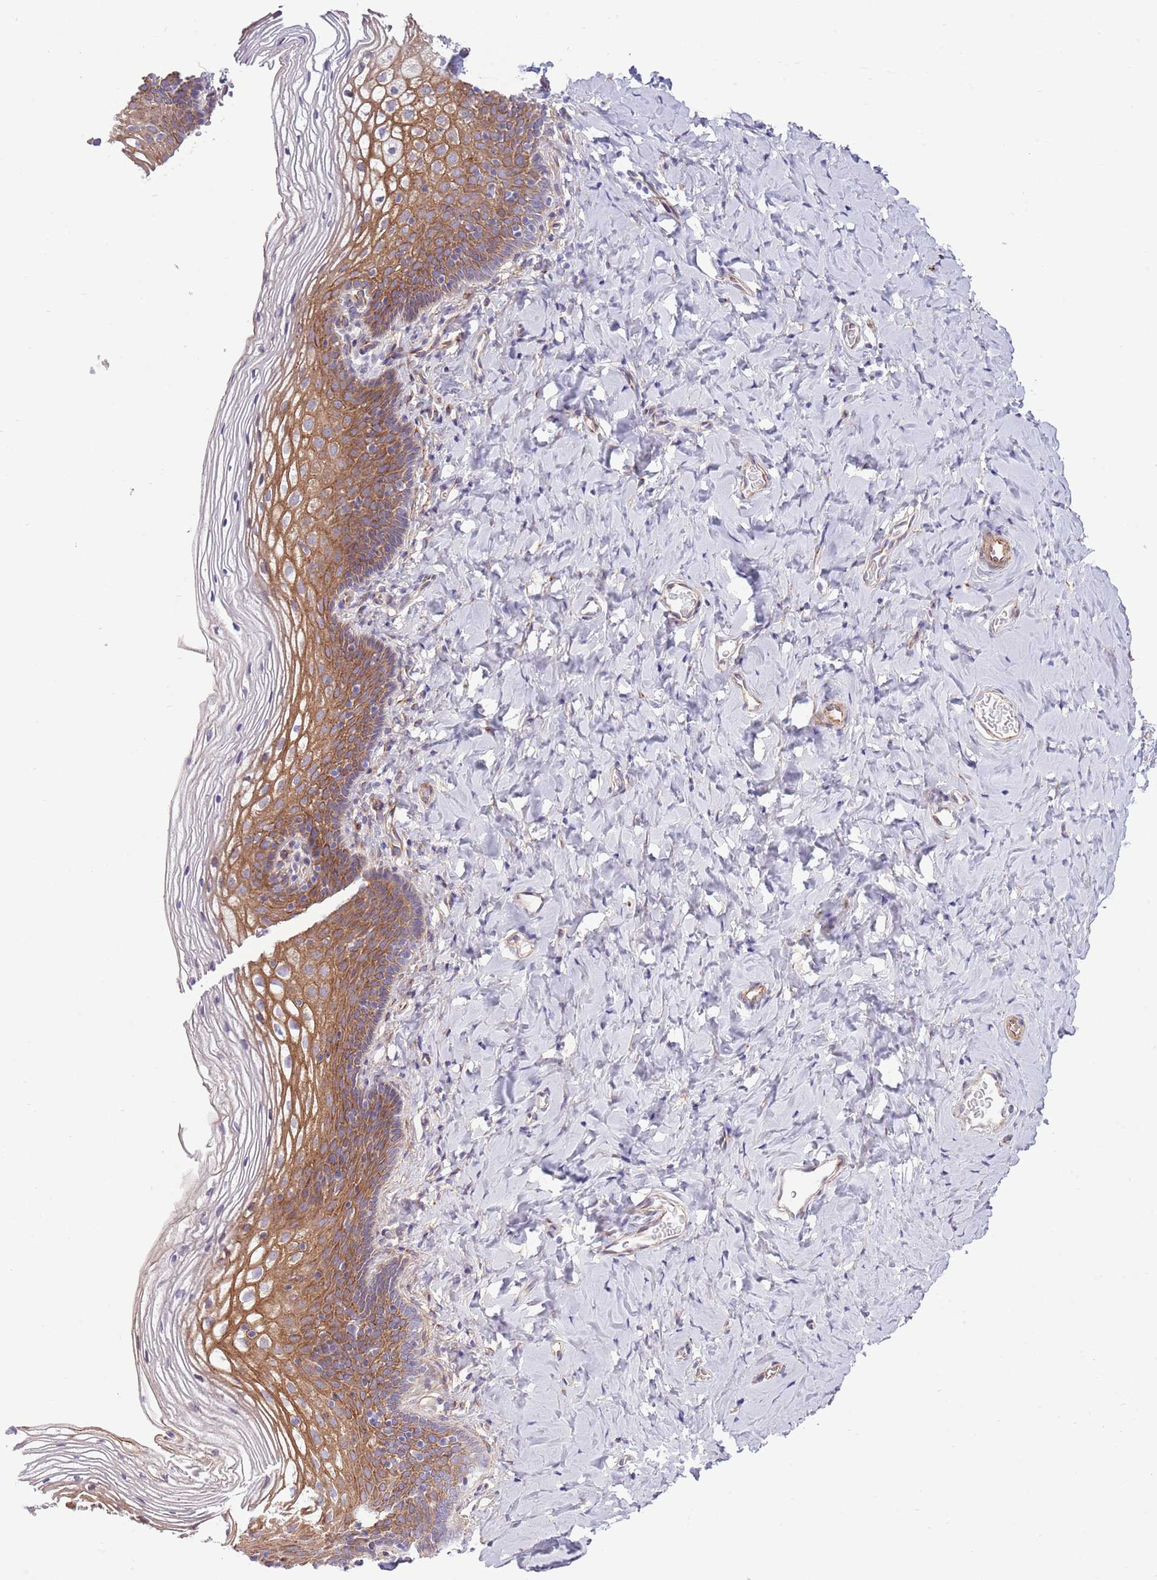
{"staining": {"intensity": "moderate", "quantity": "25%-75%", "location": "cytoplasmic/membranous"}, "tissue": "vagina", "cell_type": "Squamous epithelial cells", "image_type": "normal", "snomed": [{"axis": "morphology", "description": "Normal tissue, NOS"}, {"axis": "topography", "description": "Vagina"}], "caption": "Protein analysis of benign vagina exhibits moderate cytoplasmic/membranous positivity in approximately 25%-75% of squamous epithelial cells.", "gene": "ZC4H2", "patient": {"sex": "female", "age": 60}}